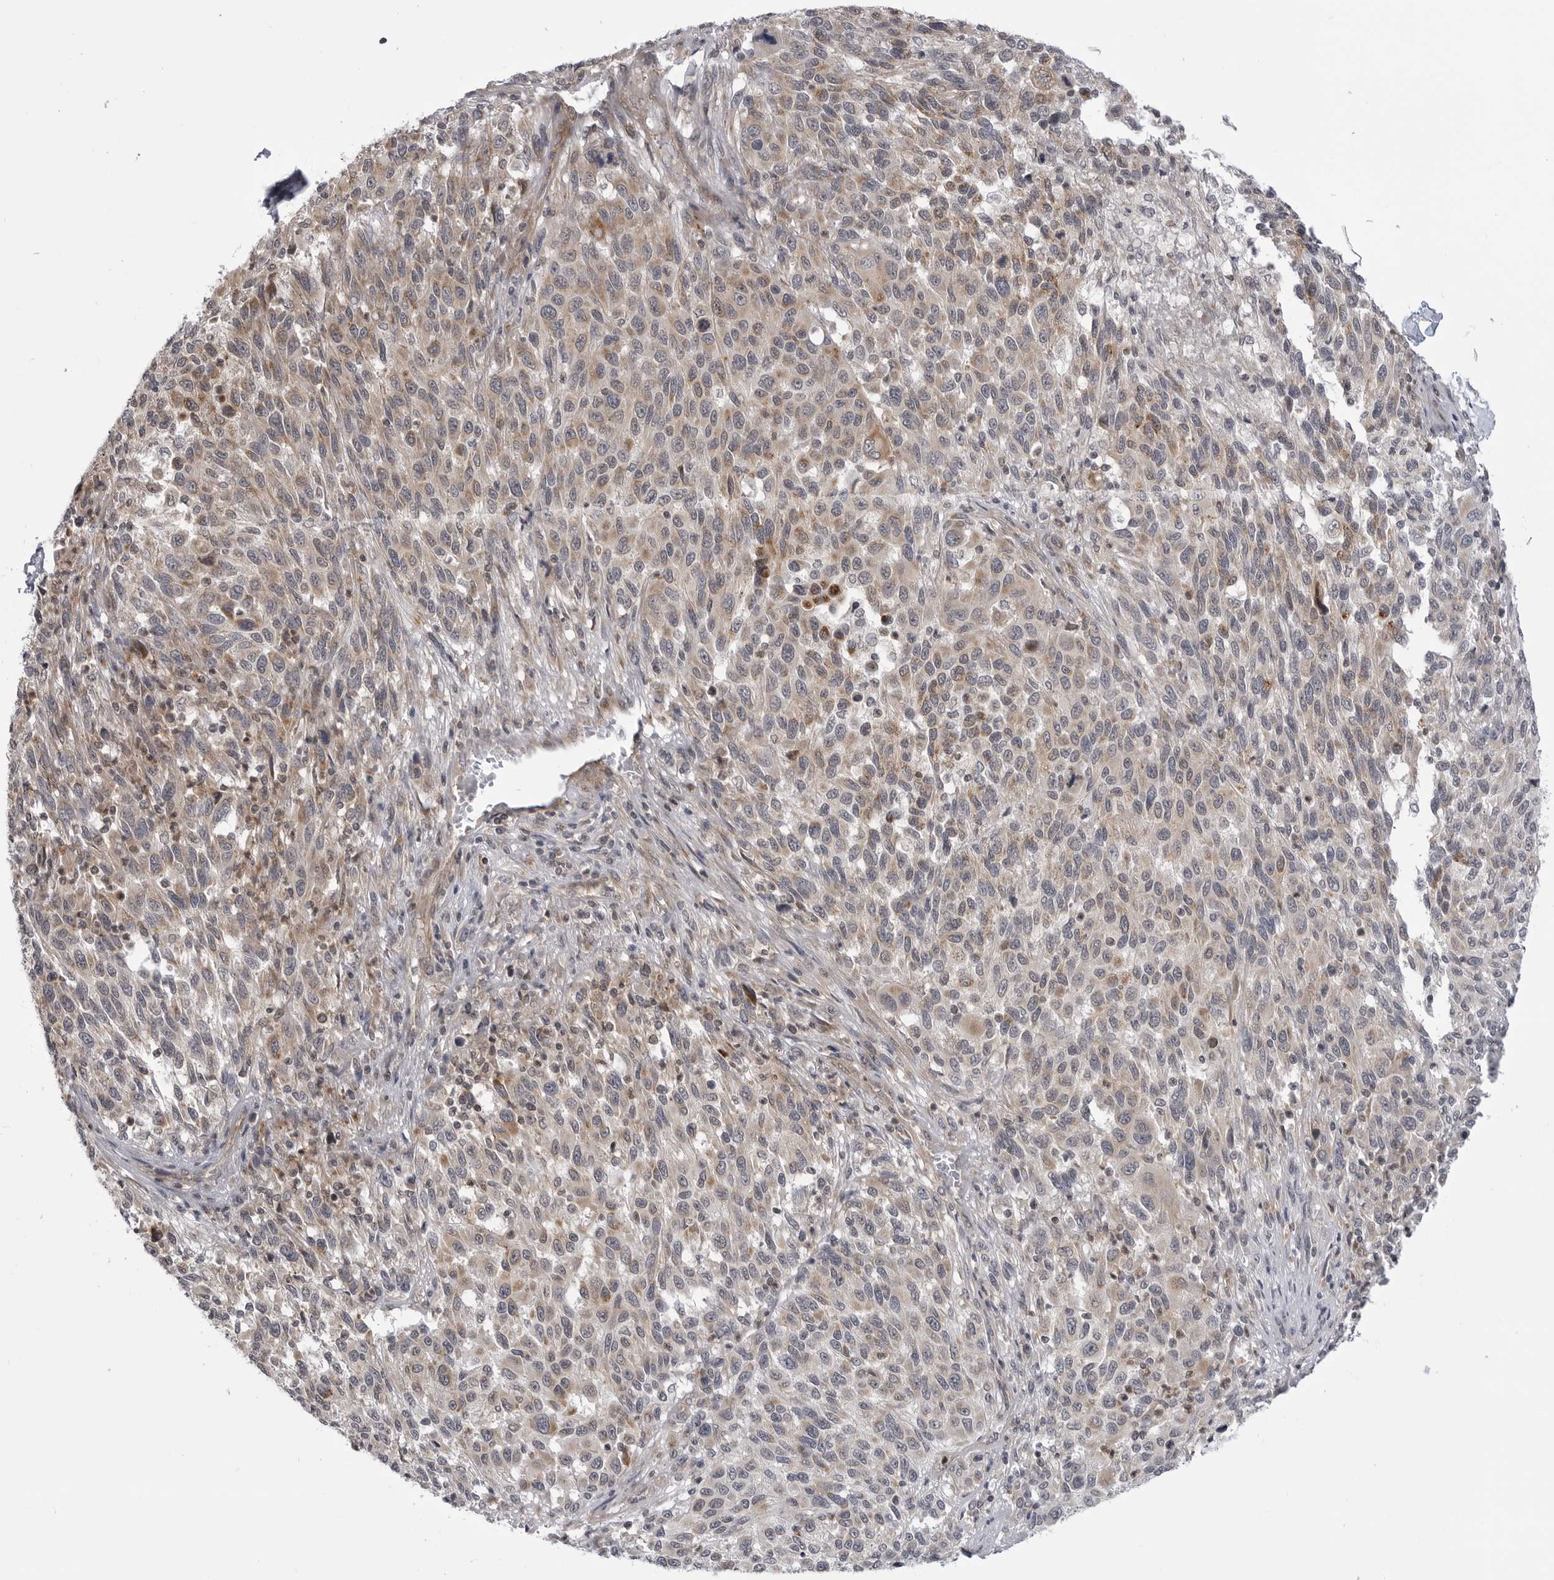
{"staining": {"intensity": "weak", "quantity": "<25%", "location": "cytoplasmic/membranous"}, "tissue": "melanoma", "cell_type": "Tumor cells", "image_type": "cancer", "snomed": [{"axis": "morphology", "description": "Malignant melanoma, Metastatic site"}, {"axis": "topography", "description": "Lymph node"}], "caption": "Malignant melanoma (metastatic site) was stained to show a protein in brown. There is no significant staining in tumor cells.", "gene": "CCDC18", "patient": {"sex": "male", "age": 61}}